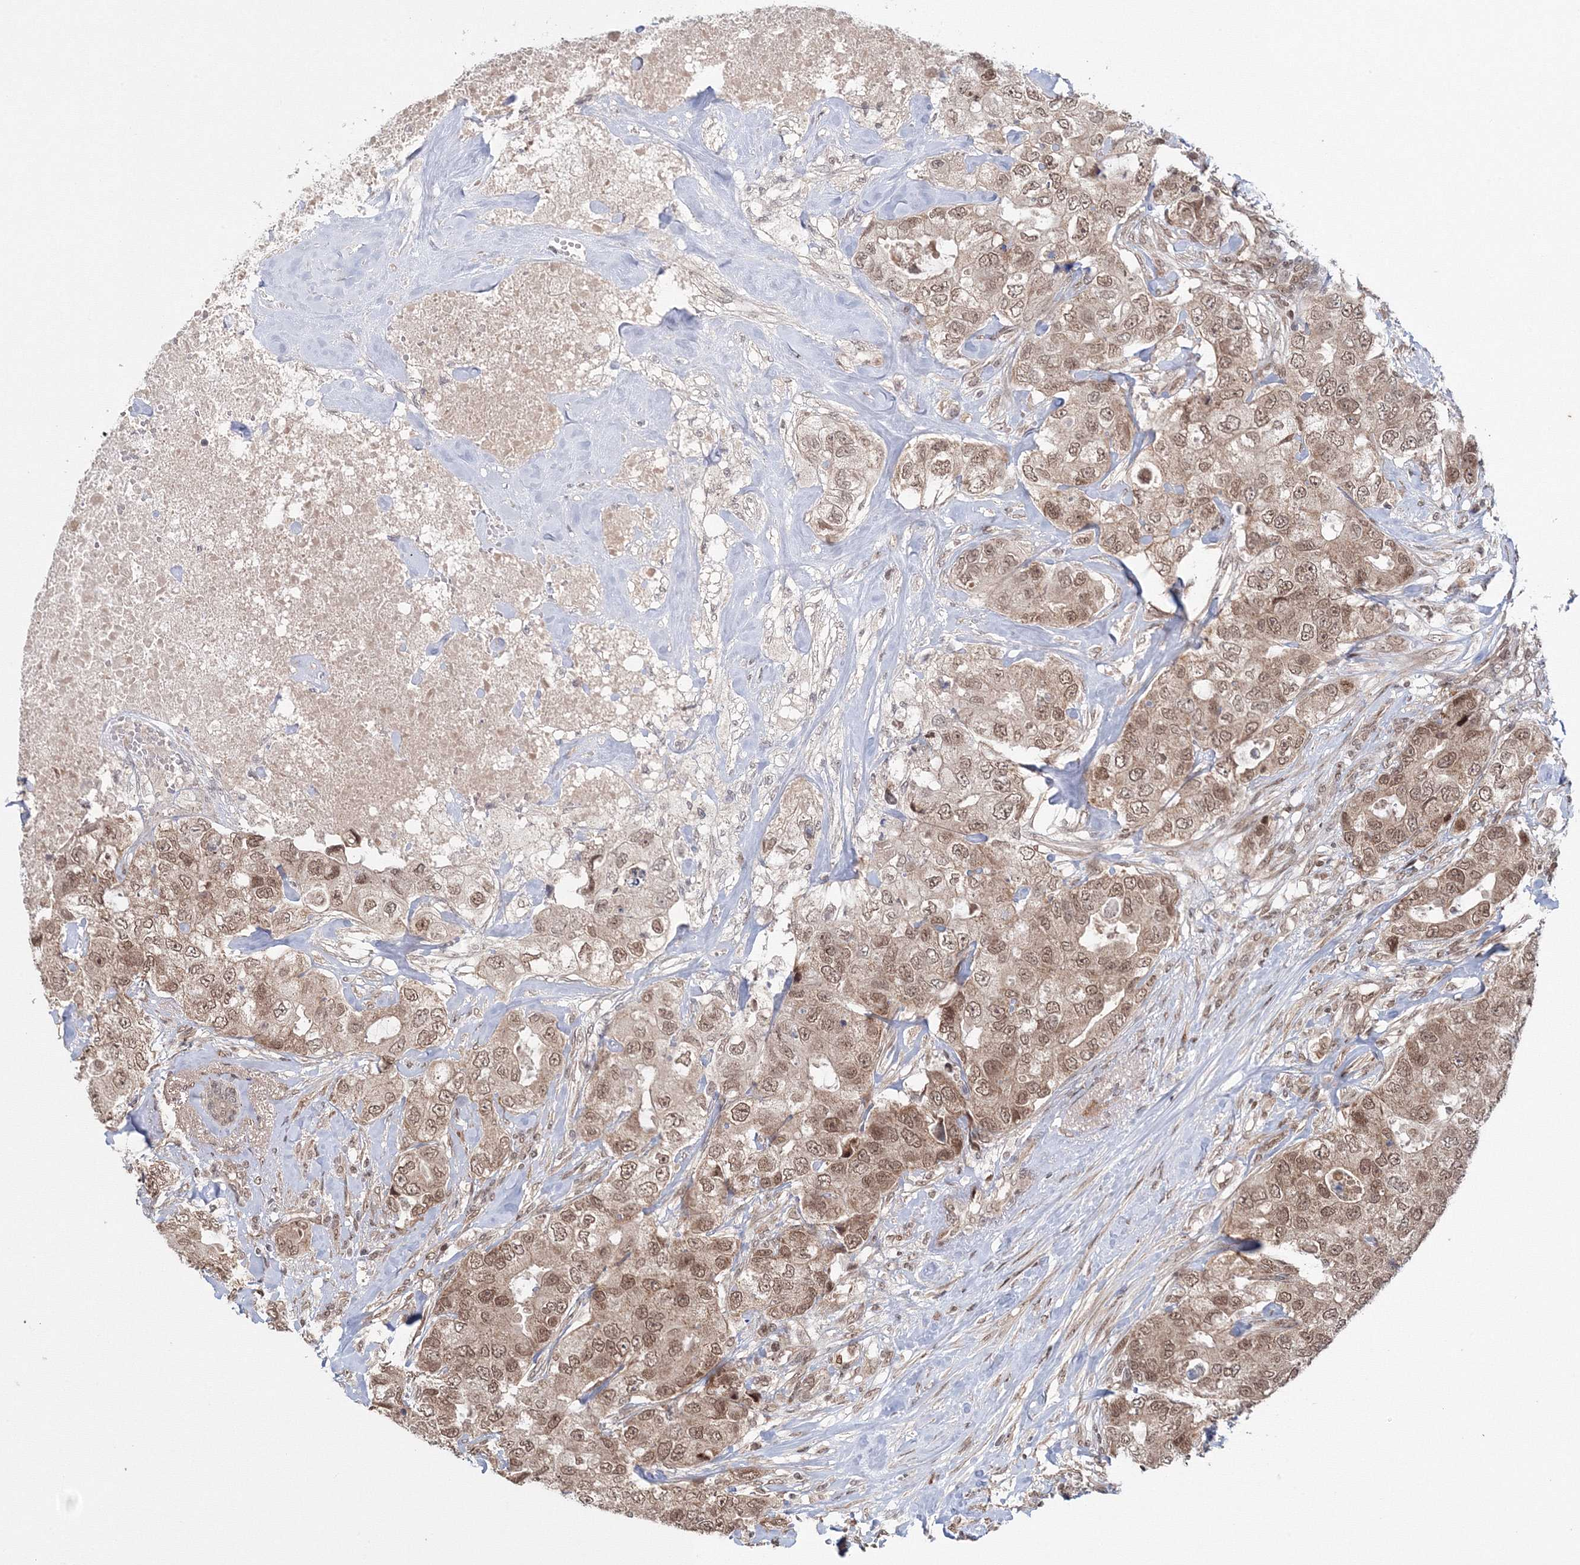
{"staining": {"intensity": "moderate", "quantity": ">75%", "location": "nuclear"}, "tissue": "breast cancer", "cell_type": "Tumor cells", "image_type": "cancer", "snomed": [{"axis": "morphology", "description": "Duct carcinoma"}, {"axis": "topography", "description": "Breast"}], "caption": "Breast cancer (invasive ductal carcinoma) stained for a protein (brown) exhibits moderate nuclear positive staining in about >75% of tumor cells.", "gene": "NOA1", "patient": {"sex": "female", "age": 62}}